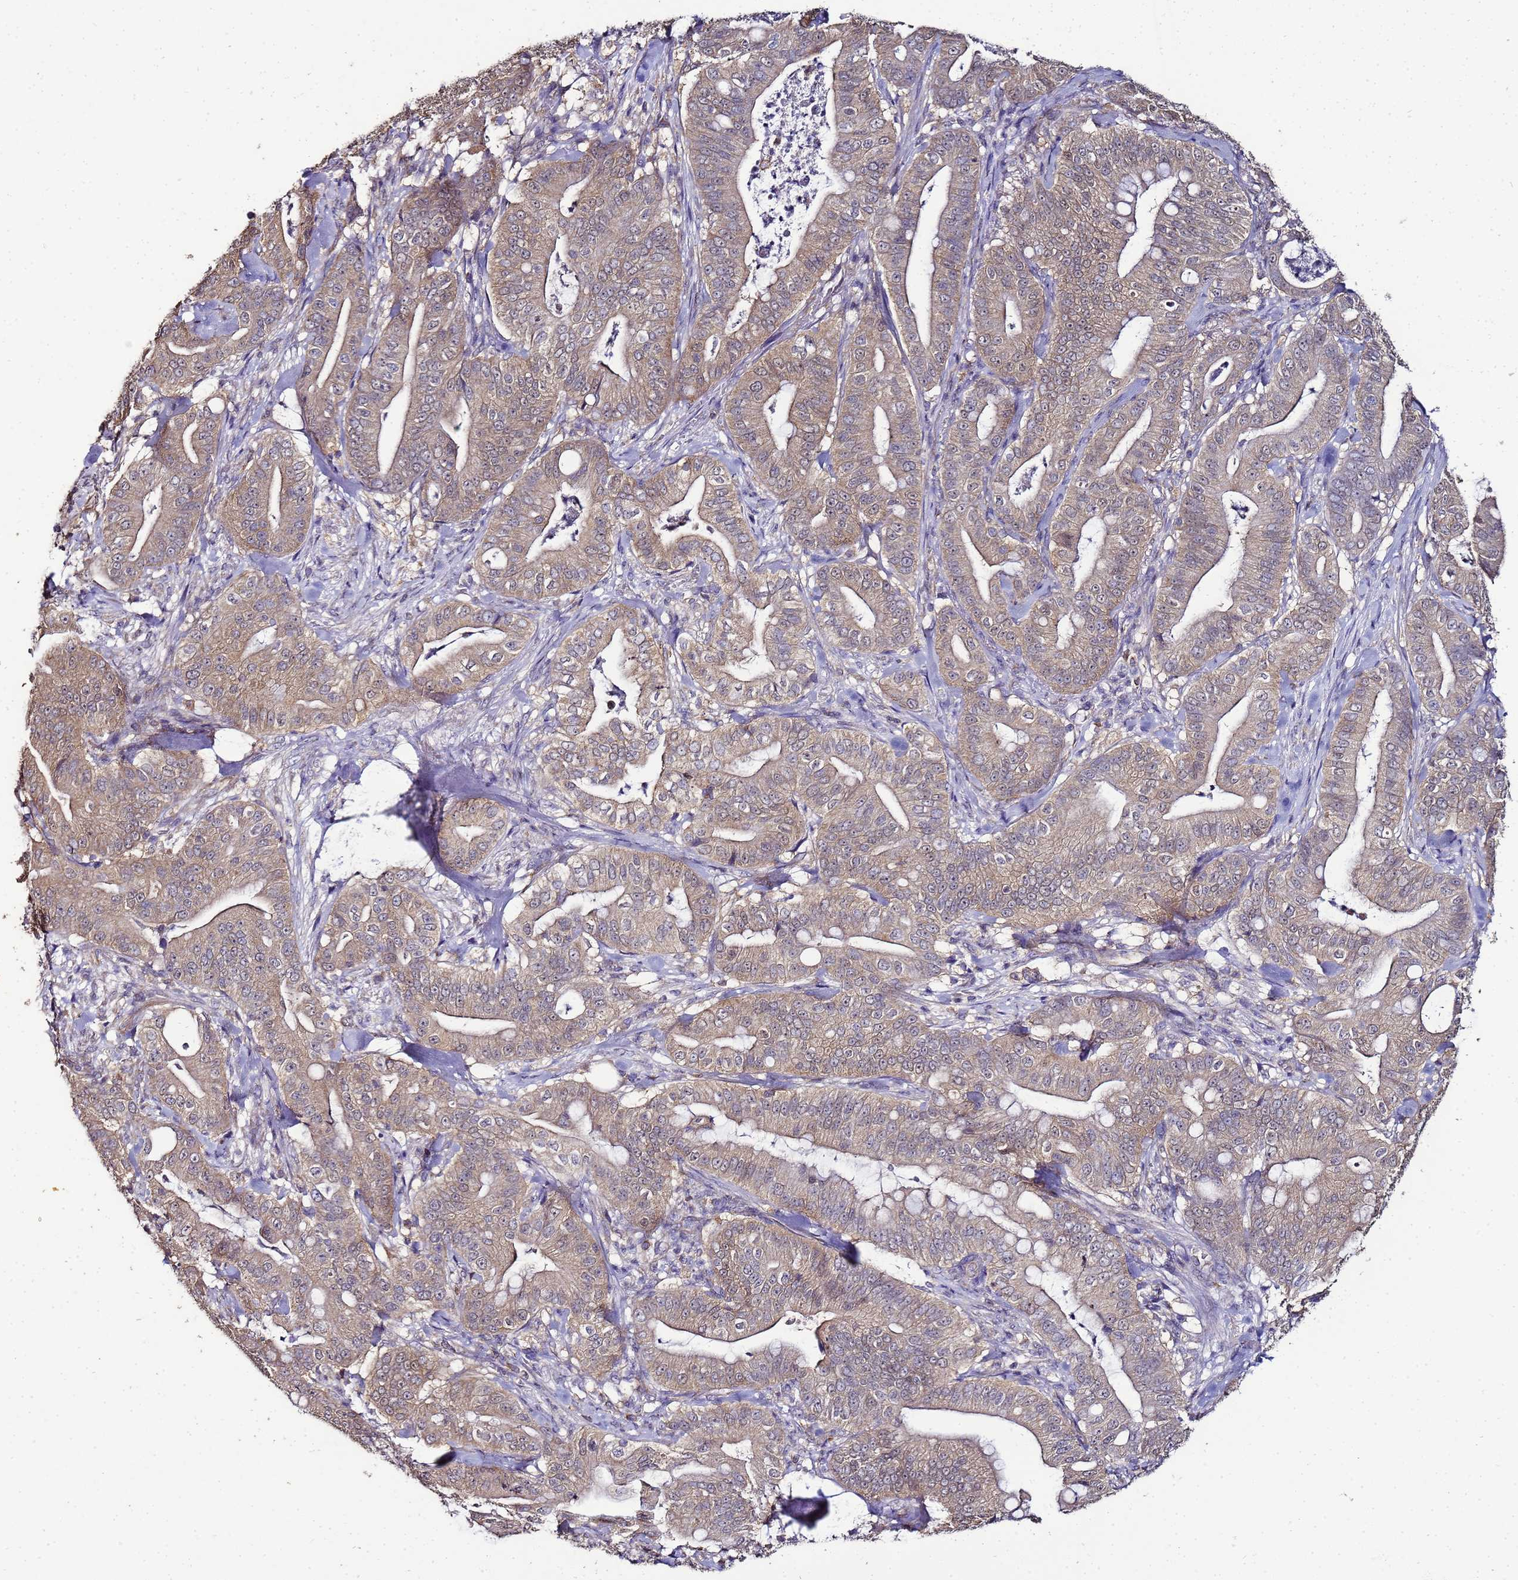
{"staining": {"intensity": "weak", "quantity": ">75%", "location": "cytoplasmic/membranous"}, "tissue": "pancreatic cancer", "cell_type": "Tumor cells", "image_type": "cancer", "snomed": [{"axis": "morphology", "description": "Adenocarcinoma, NOS"}, {"axis": "topography", "description": "Pancreas"}], "caption": "Protein staining shows weak cytoplasmic/membranous expression in about >75% of tumor cells in adenocarcinoma (pancreatic). The staining was performed using DAB to visualize the protein expression in brown, while the nuclei were stained in blue with hematoxylin (Magnification: 20x).", "gene": "ENOPH1", "patient": {"sex": "male", "age": 71}}